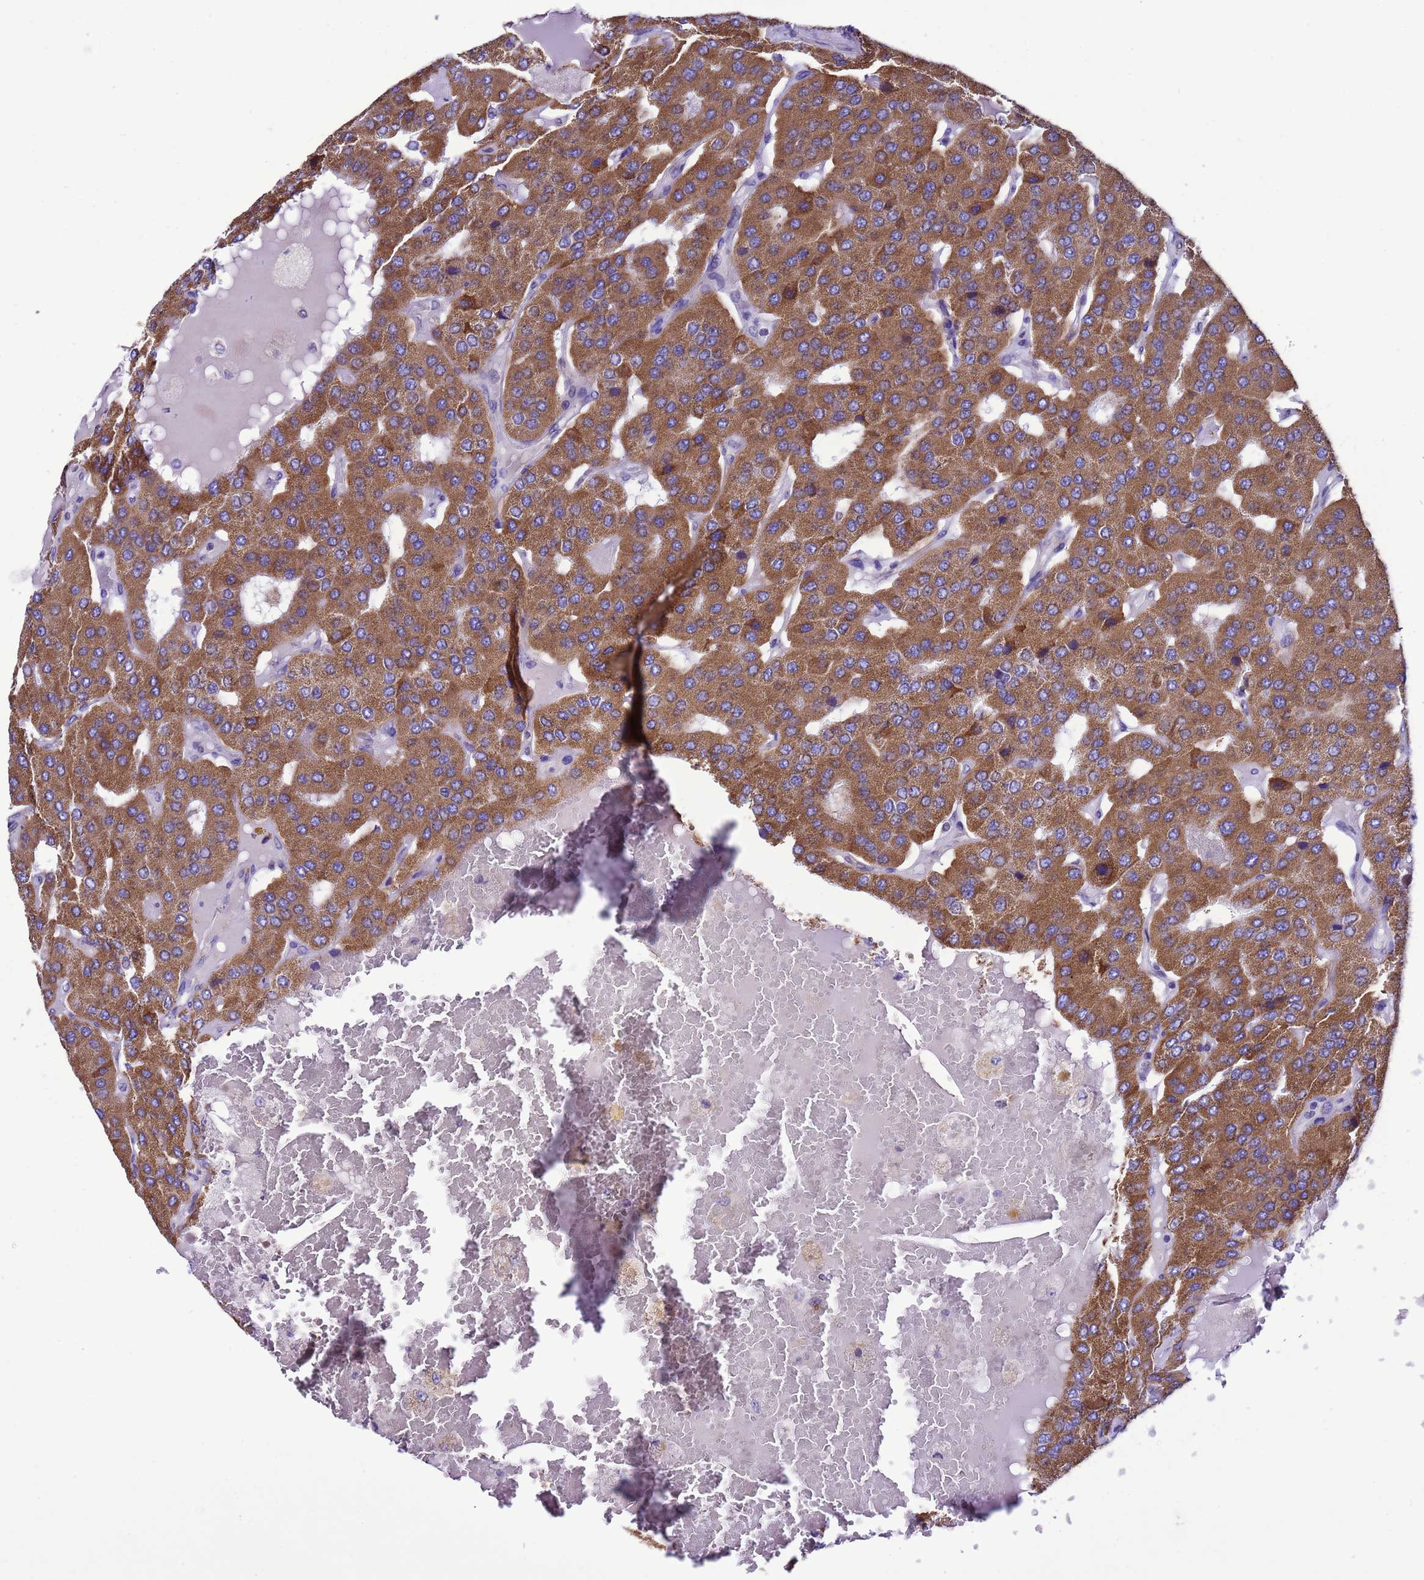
{"staining": {"intensity": "moderate", "quantity": ">75%", "location": "cytoplasmic/membranous"}, "tissue": "parathyroid gland", "cell_type": "Glandular cells", "image_type": "normal", "snomed": [{"axis": "morphology", "description": "Normal tissue, NOS"}, {"axis": "morphology", "description": "Adenoma, NOS"}, {"axis": "topography", "description": "Parathyroid gland"}], "caption": "A brown stain labels moderate cytoplasmic/membranous positivity of a protein in glandular cells of benign parathyroid gland.", "gene": "CCDC191", "patient": {"sex": "female", "age": 86}}